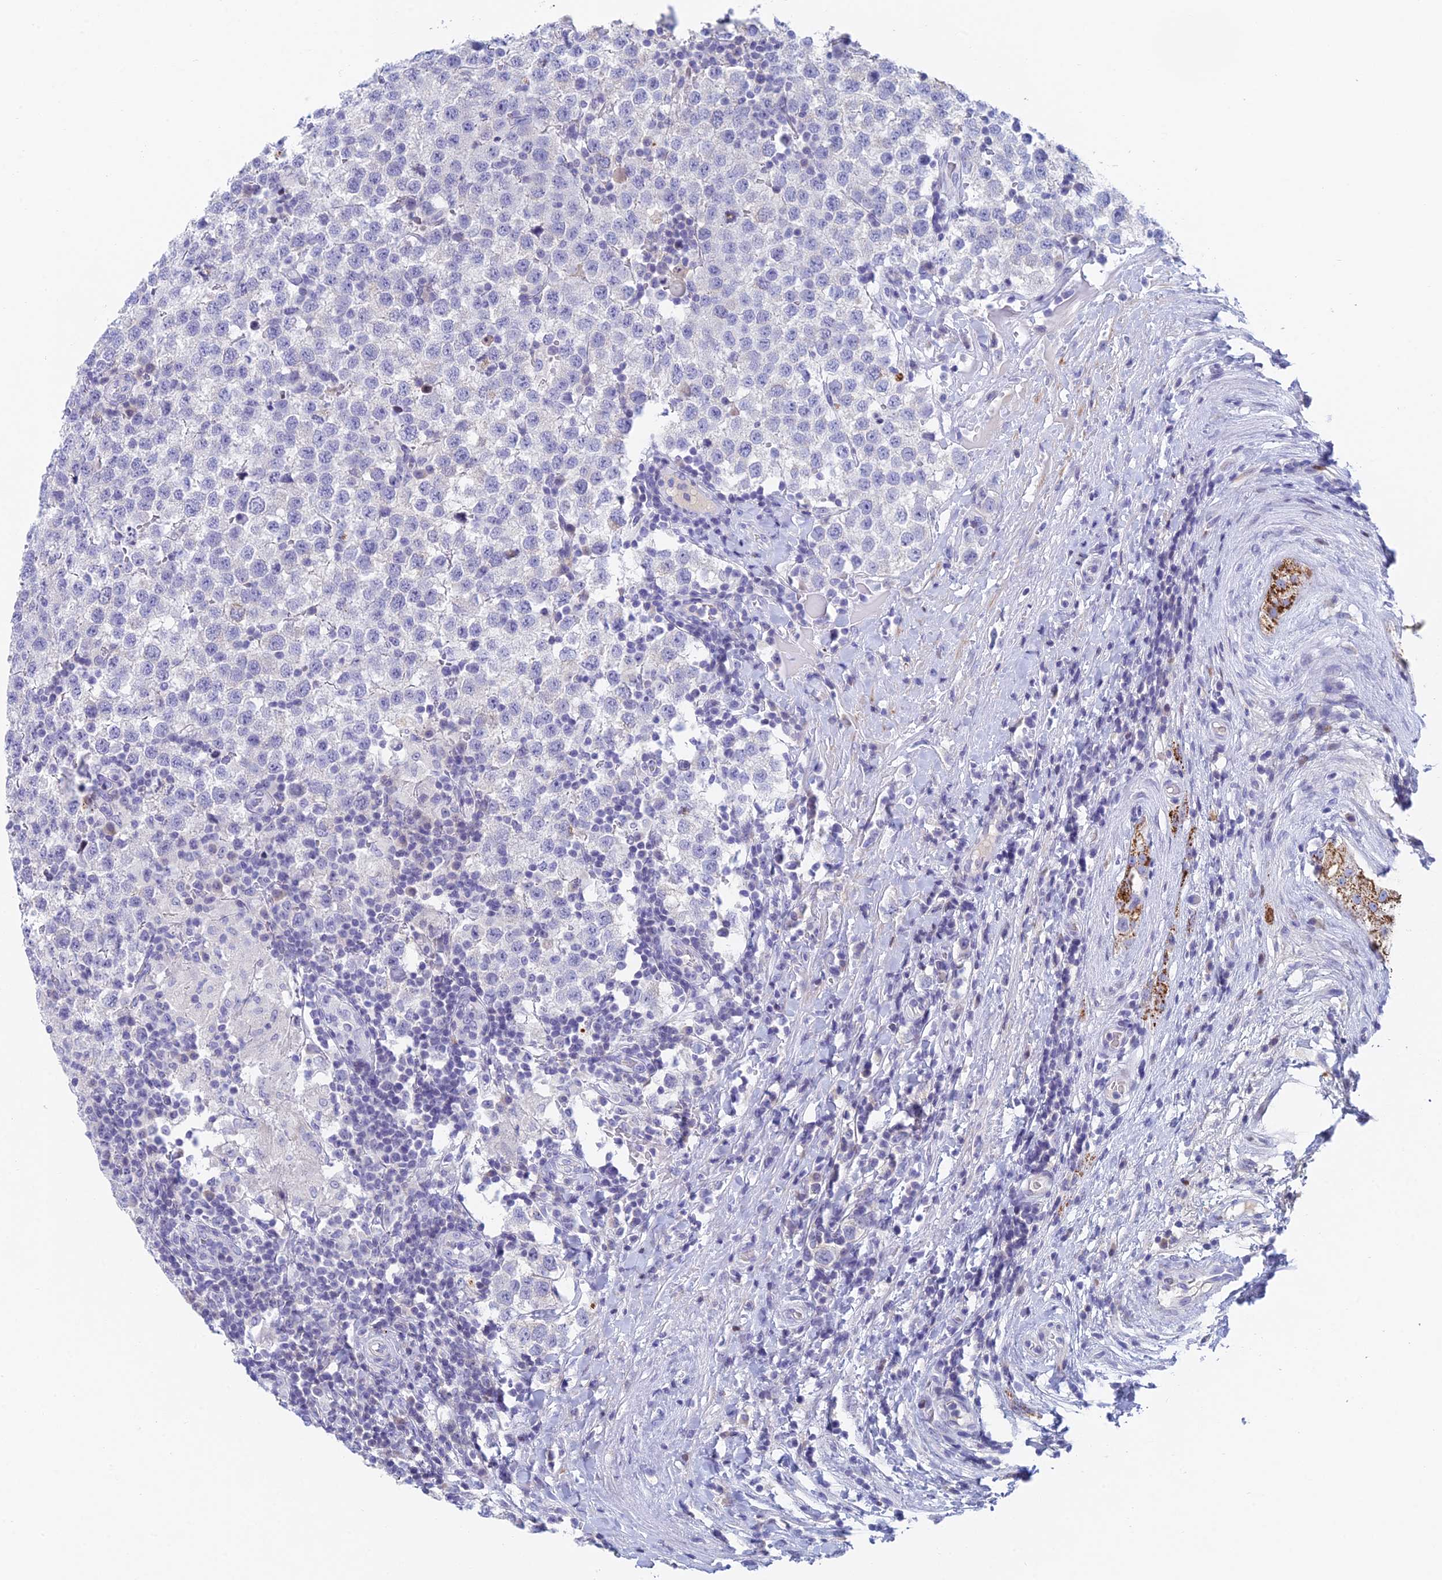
{"staining": {"intensity": "negative", "quantity": "none", "location": "none"}, "tissue": "testis cancer", "cell_type": "Tumor cells", "image_type": "cancer", "snomed": [{"axis": "morphology", "description": "Seminoma, NOS"}, {"axis": "topography", "description": "Testis"}], "caption": "This is an IHC image of seminoma (testis). There is no expression in tumor cells.", "gene": "REXO5", "patient": {"sex": "male", "age": 34}}